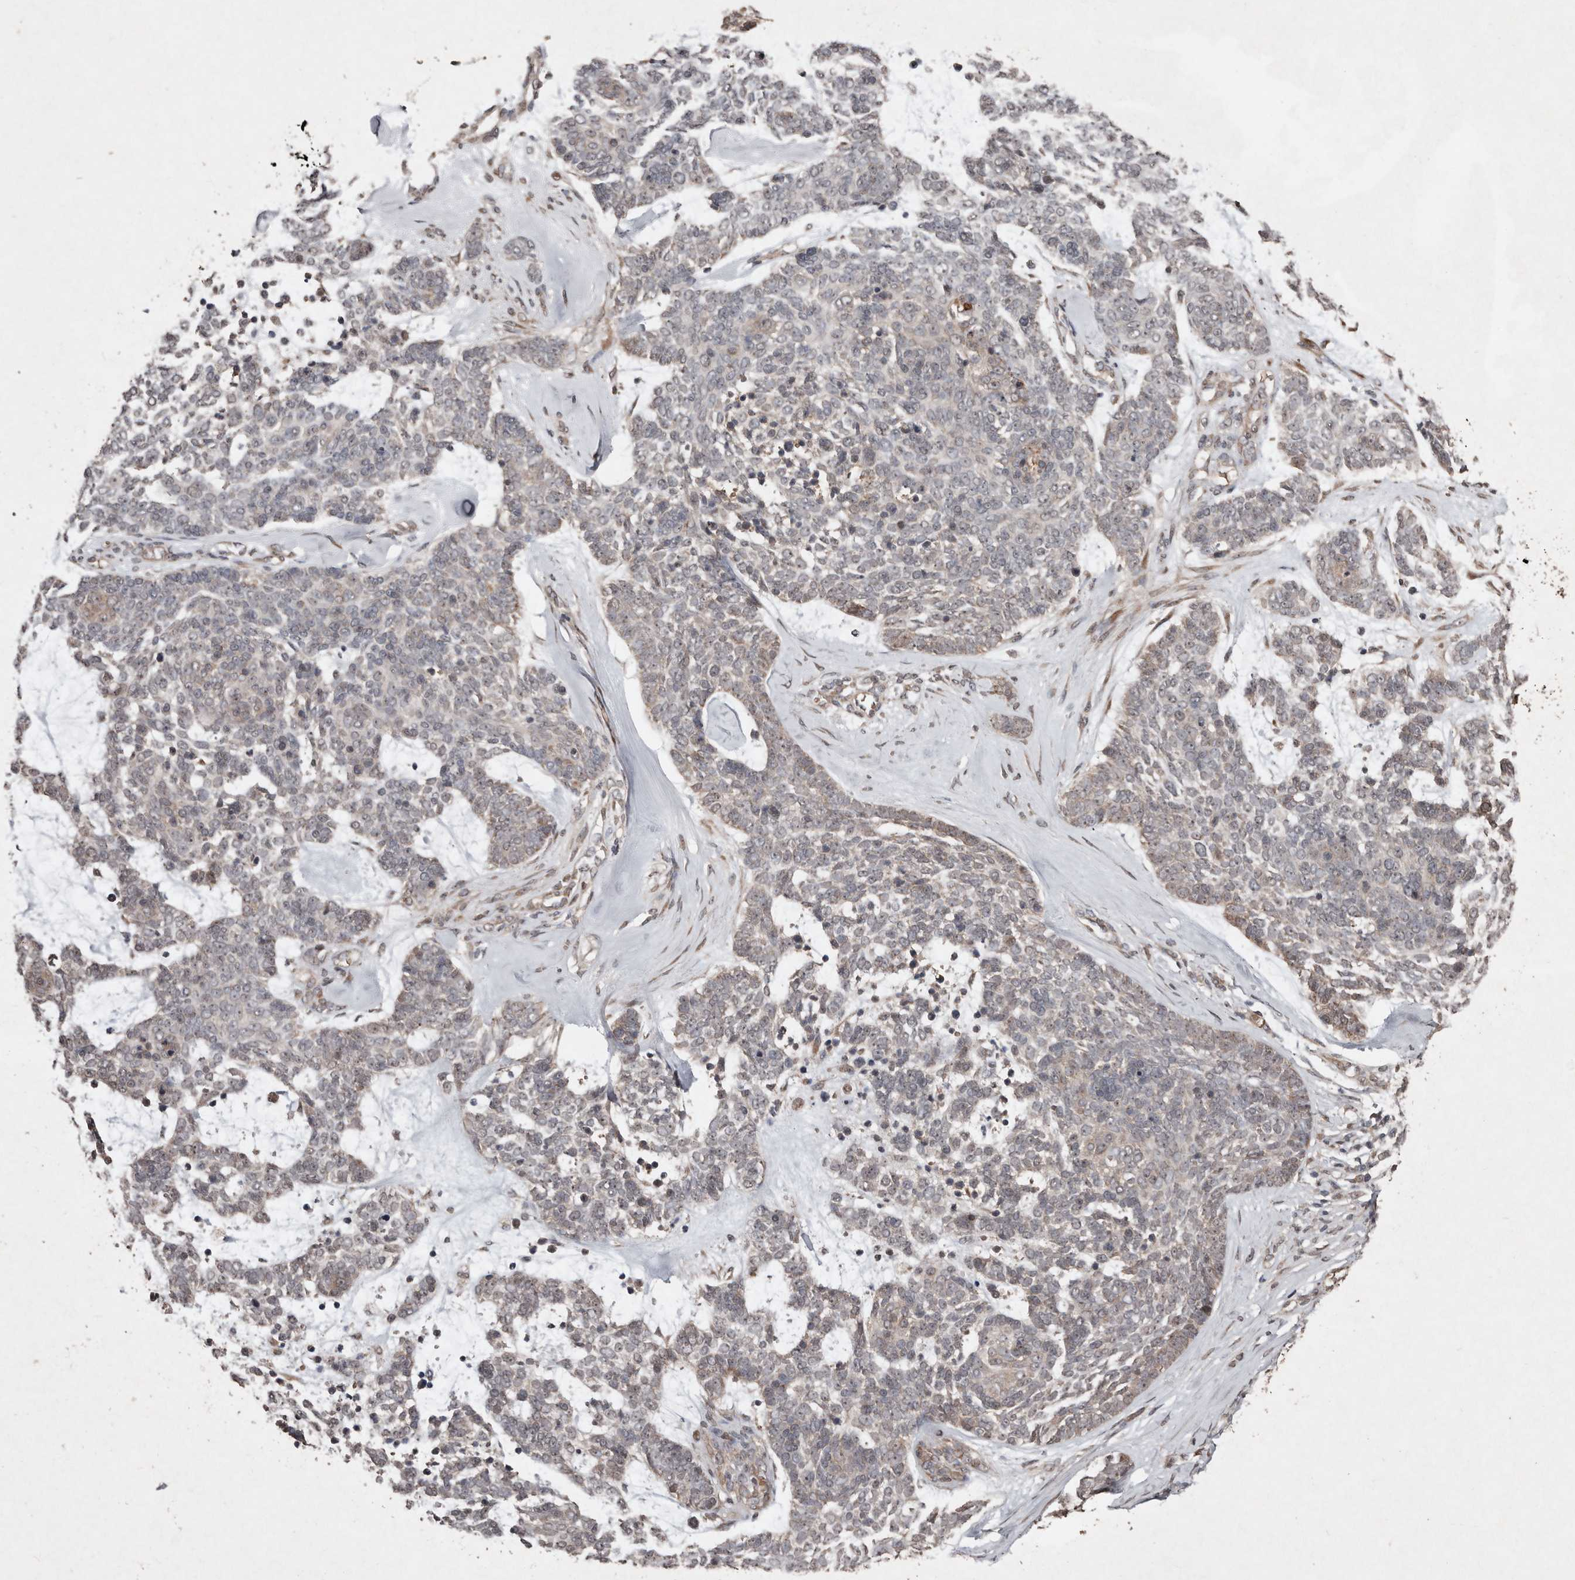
{"staining": {"intensity": "negative", "quantity": "none", "location": "none"}, "tissue": "skin cancer", "cell_type": "Tumor cells", "image_type": "cancer", "snomed": [{"axis": "morphology", "description": "Basal cell carcinoma"}, {"axis": "topography", "description": "Skin"}], "caption": "Immunohistochemistry (IHC) of skin cancer (basal cell carcinoma) displays no staining in tumor cells.", "gene": "DIP2C", "patient": {"sex": "female", "age": 81}}